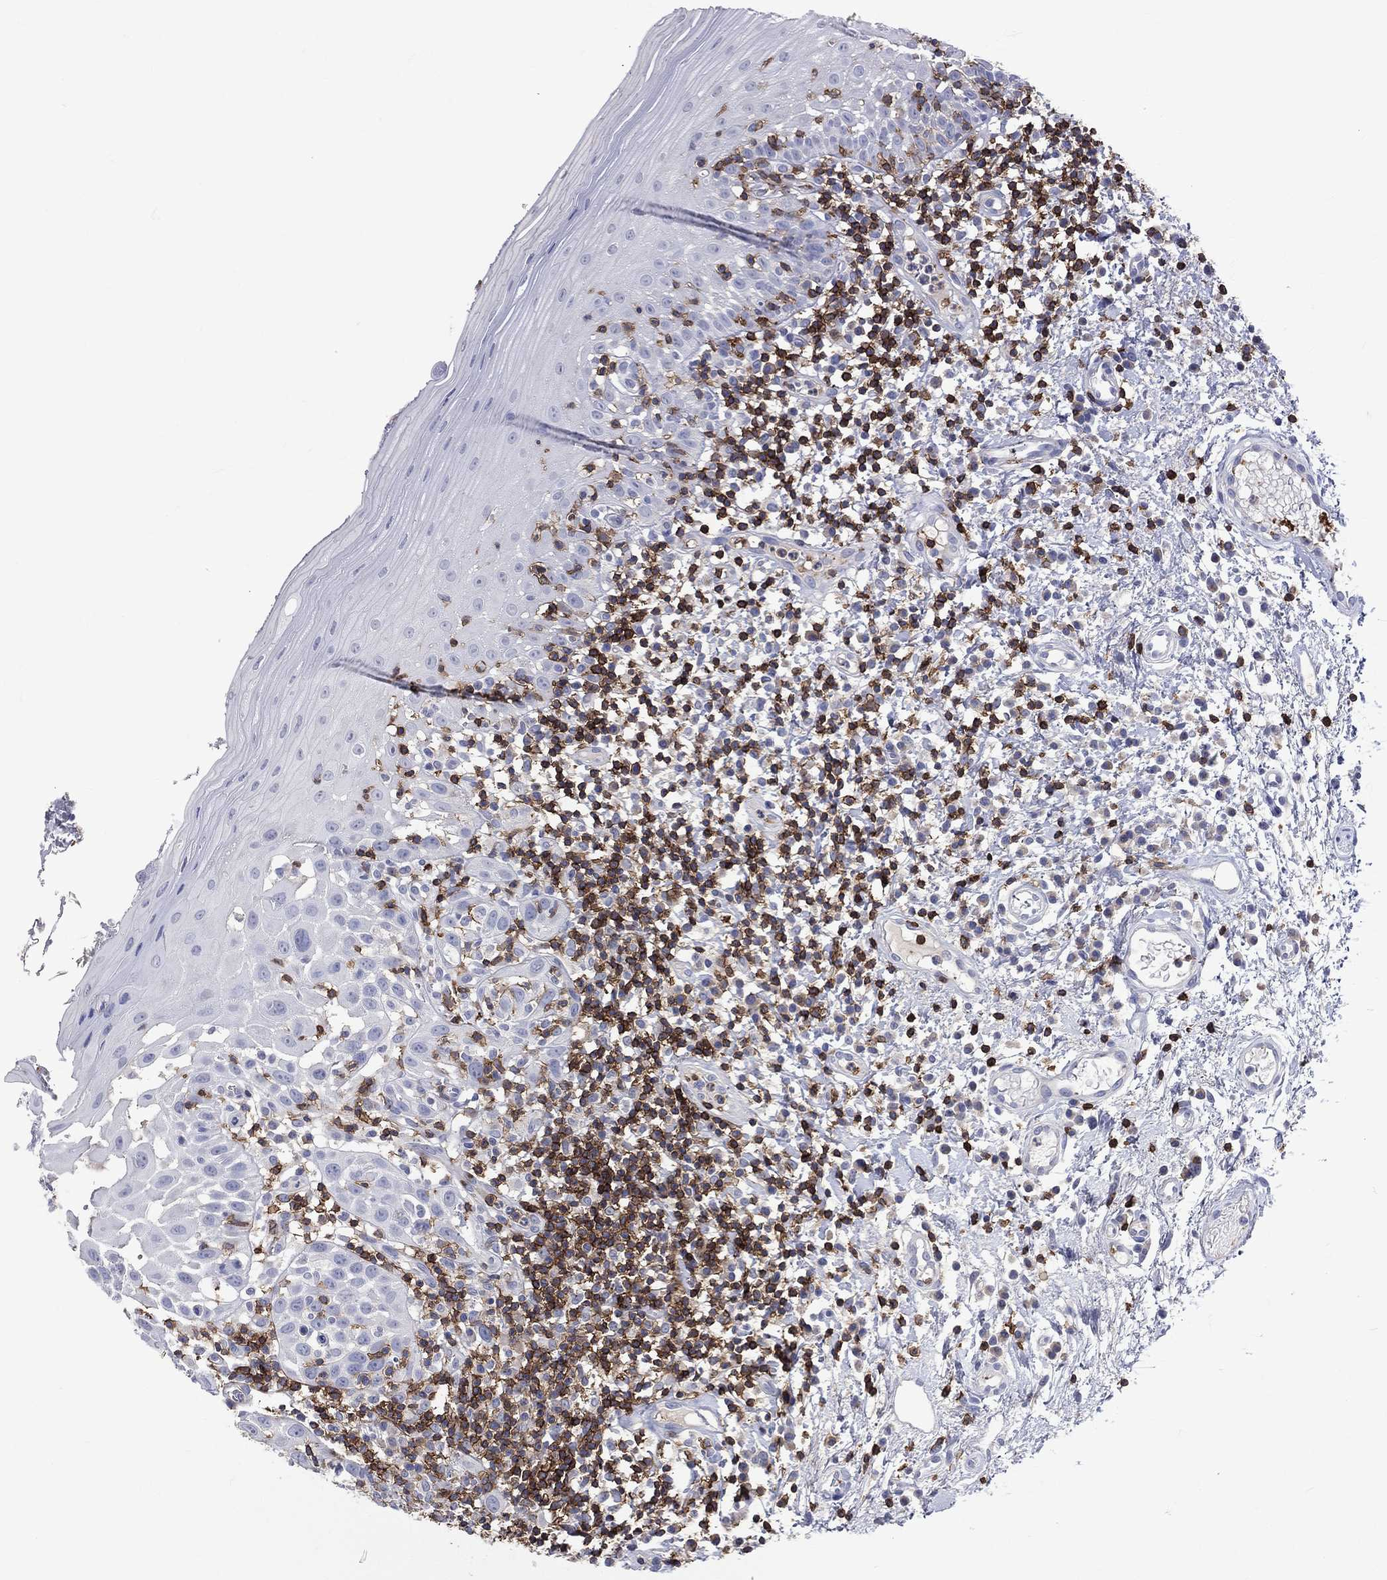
{"staining": {"intensity": "negative", "quantity": "none", "location": "none"}, "tissue": "oral mucosa", "cell_type": "Squamous epithelial cells", "image_type": "normal", "snomed": [{"axis": "morphology", "description": "Normal tissue, NOS"}, {"axis": "morphology", "description": "Squamous cell carcinoma, NOS"}, {"axis": "topography", "description": "Oral tissue"}, {"axis": "topography", "description": "Tounge, NOS"}, {"axis": "topography", "description": "Head-Neck"}], "caption": "Protein analysis of unremarkable oral mucosa reveals no significant positivity in squamous epithelial cells. (Stains: DAB immunohistochemistry with hematoxylin counter stain, Microscopy: brightfield microscopy at high magnification).", "gene": "LAT", "patient": {"sex": "female", "age": 80}}